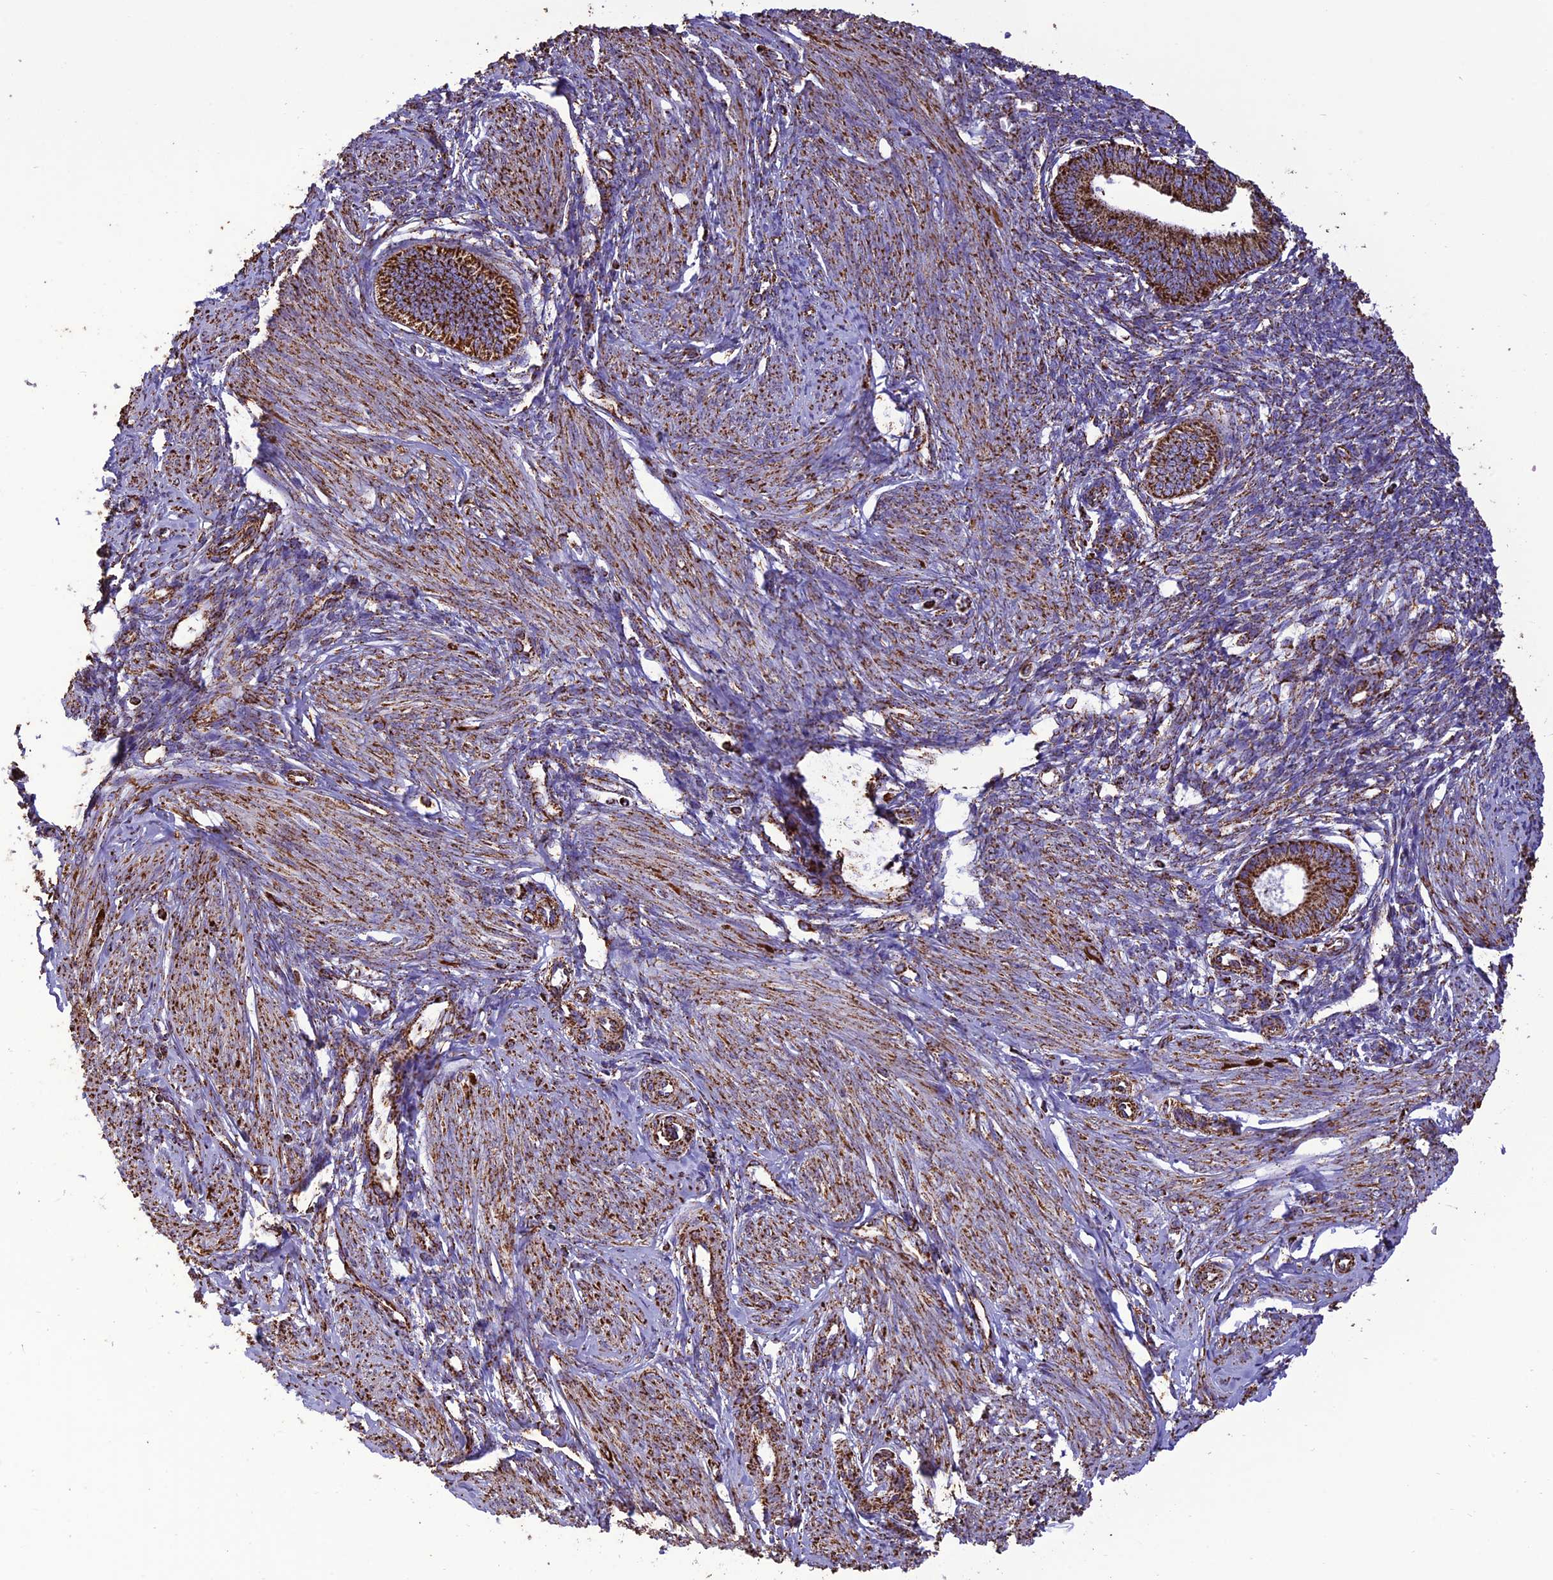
{"staining": {"intensity": "moderate", "quantity": ">75%", "location": "cytoplasmic/membranous"}, "tissue": "endometrium", "cell_type": "Cells in endometrial stroma", "image_type": "normal", "snomed": [{"axis": "morphology", "description": "Normal tissue, NOS"}, {"axis": "topography", "description": "Endometrium"}], "caption": "Endometrium stained for a protein shows moderate cytoplasmic/membranous positivity in cells in endometrial stroma. The protein is shown in brown color, while the nuclei are stained blue.", "gene": "NDUFAF1", "patient": {"sex": "female", "age": 46}}